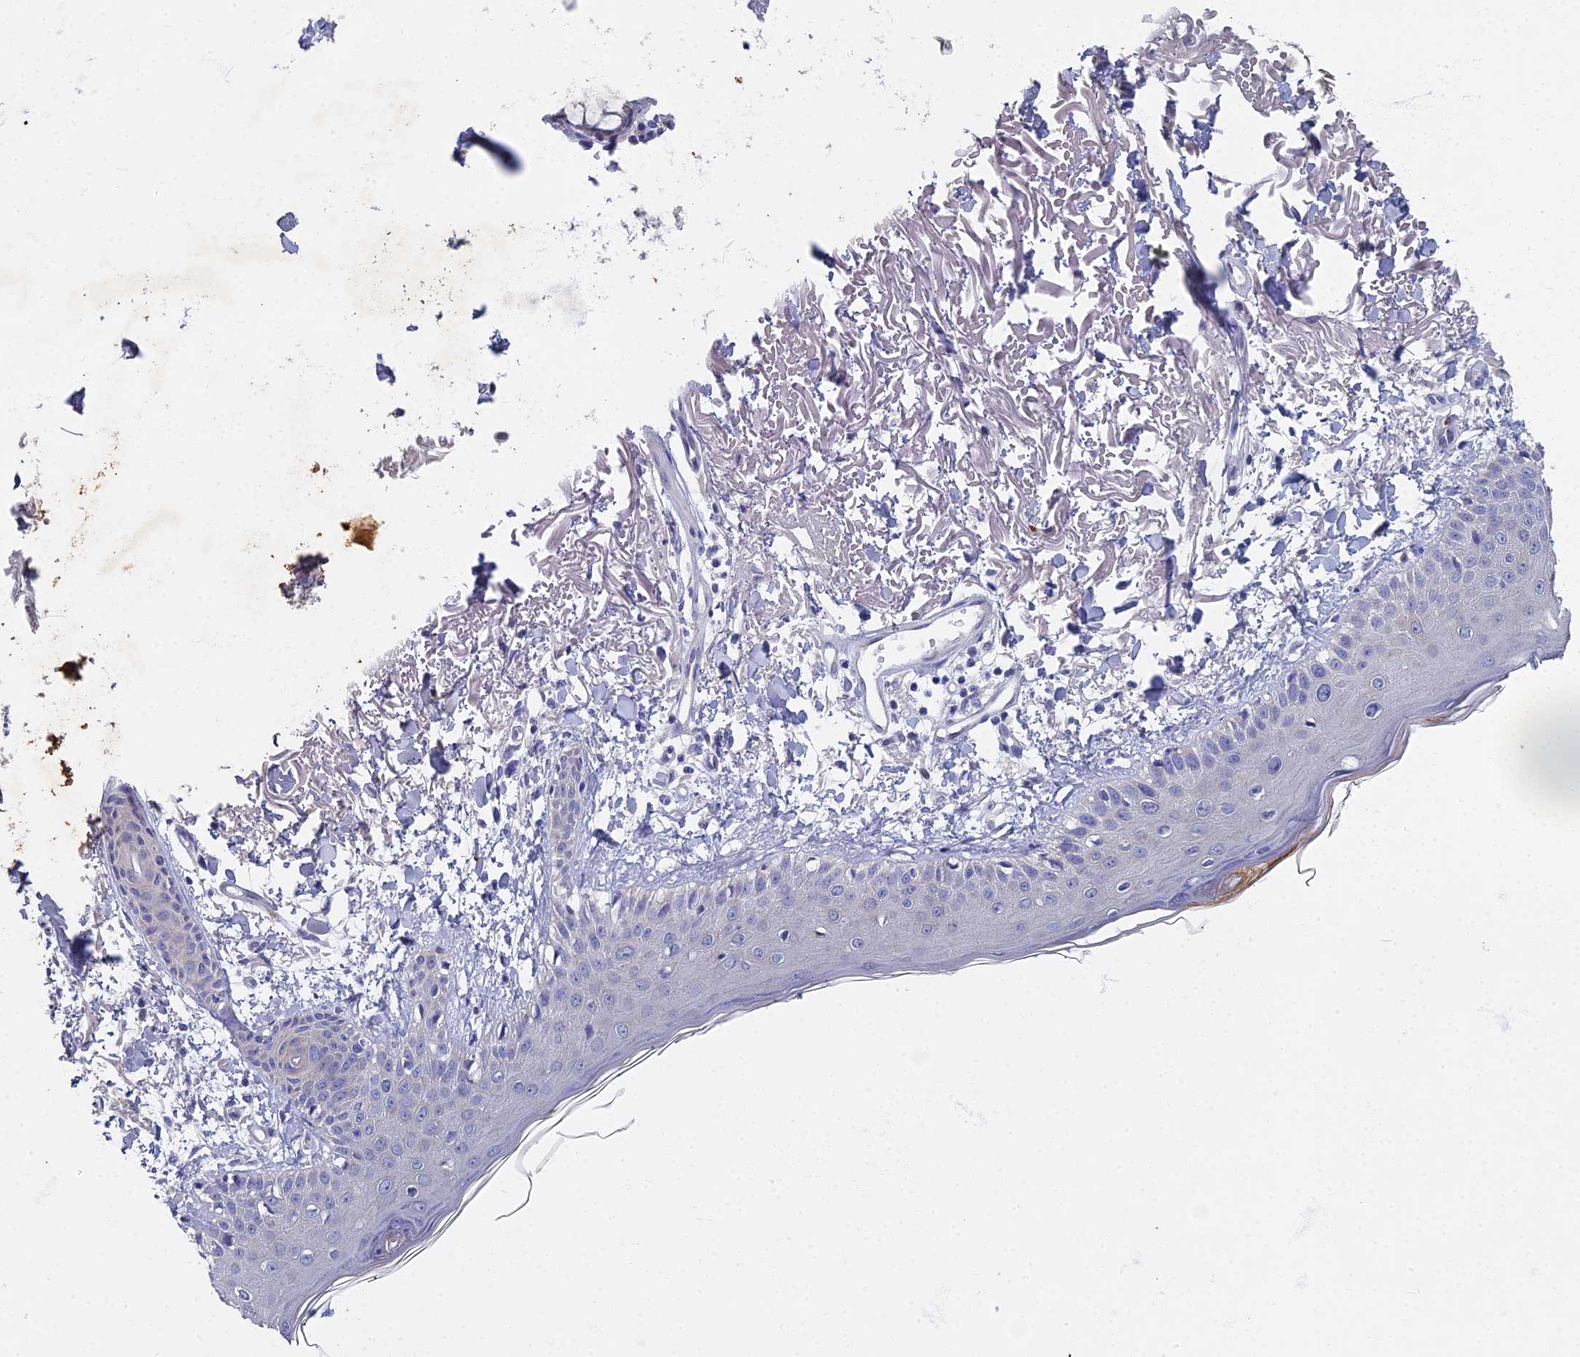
{"staining": {"intensity": "negative", "quantity": "none", "location": "none"}, "tissue": "skin", "cell_type": "Fibroblasts", "image_type": "normal", "snomed": [{"axis": "morphology", "description": "Normal tissue, NOS"}, {"axis": "morphology", "description": "Squamous cell carcinoma, NOS"}, {"axis": "topography", "description": "Skin"}, {"axis": "topography", "description": "Peripheral nerve tissue"}], "caption": "Fibroblasts show no significant protein positivity in unremarkable skin.", "gene": "SPIN4", "patient": {"sex": "male", "age": 83}}